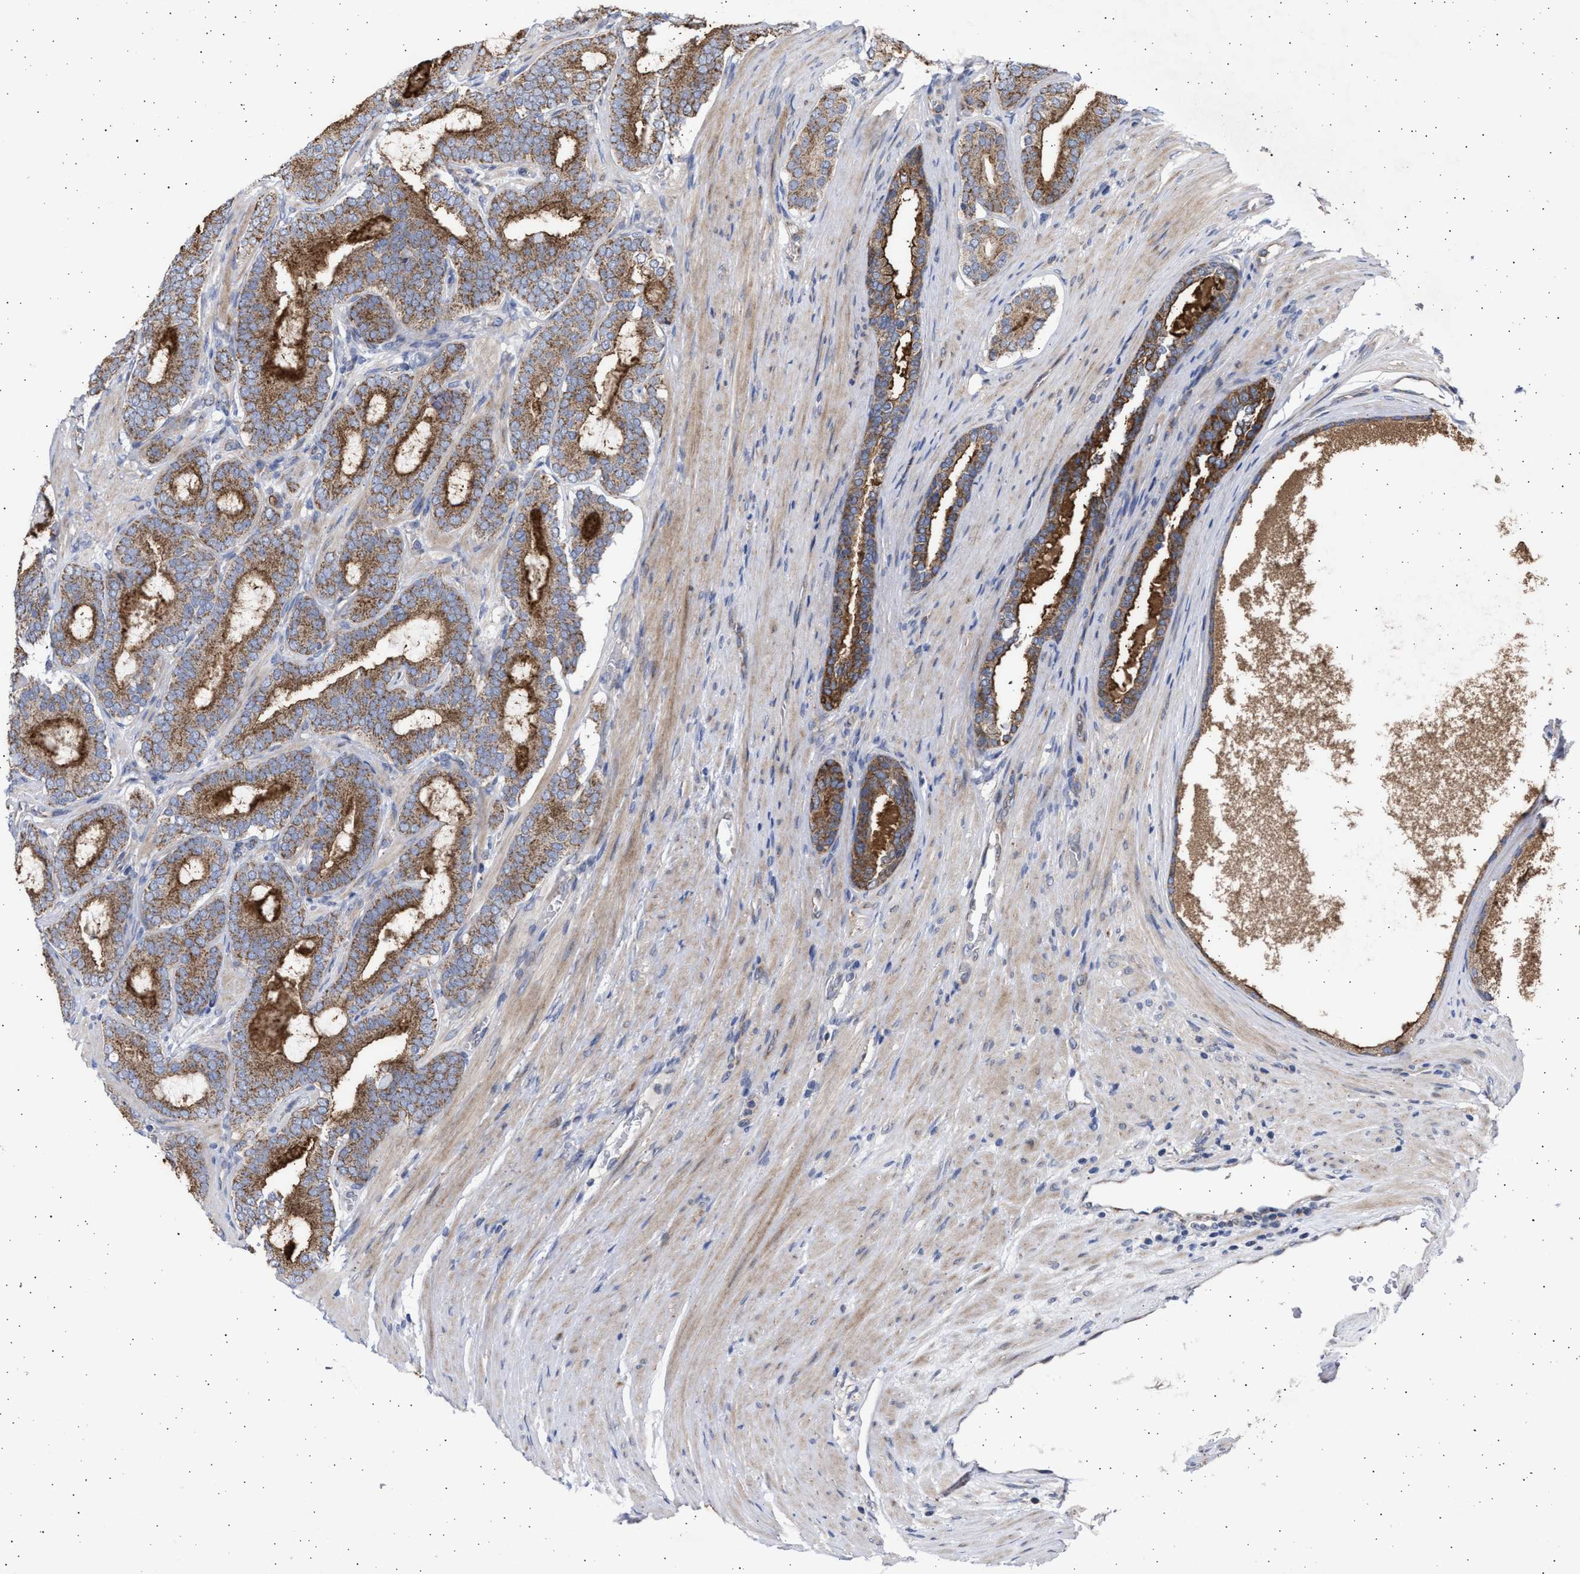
{"staining": {"intensity": "strong", "quantity": ">75%", "location": "cytoplasmic/membranous"}, "tissue": "prostate cancer", "cell_type": "Tumor cells", "image_type": "cancer", "snomed": [{"axis": "morphology", "description": "Adenocarcinoma, High grade"}, {"axis": "topography", "description": "Prostate"}], "caption": "A high-resolution histopathology image shows IHC staining of high-grade adenocarcinoma (prostate), which displays strong cytoplasmic/membranous positivity in approximately >75% of tumor cells. The staining was performed using DAB to visualize the protein expression in brown, while the nuclei were stained in blue with hematoxylin (Magnification: 20x).", "gene": "TTC19", "patient": {"sex": "male", "age": 60}}